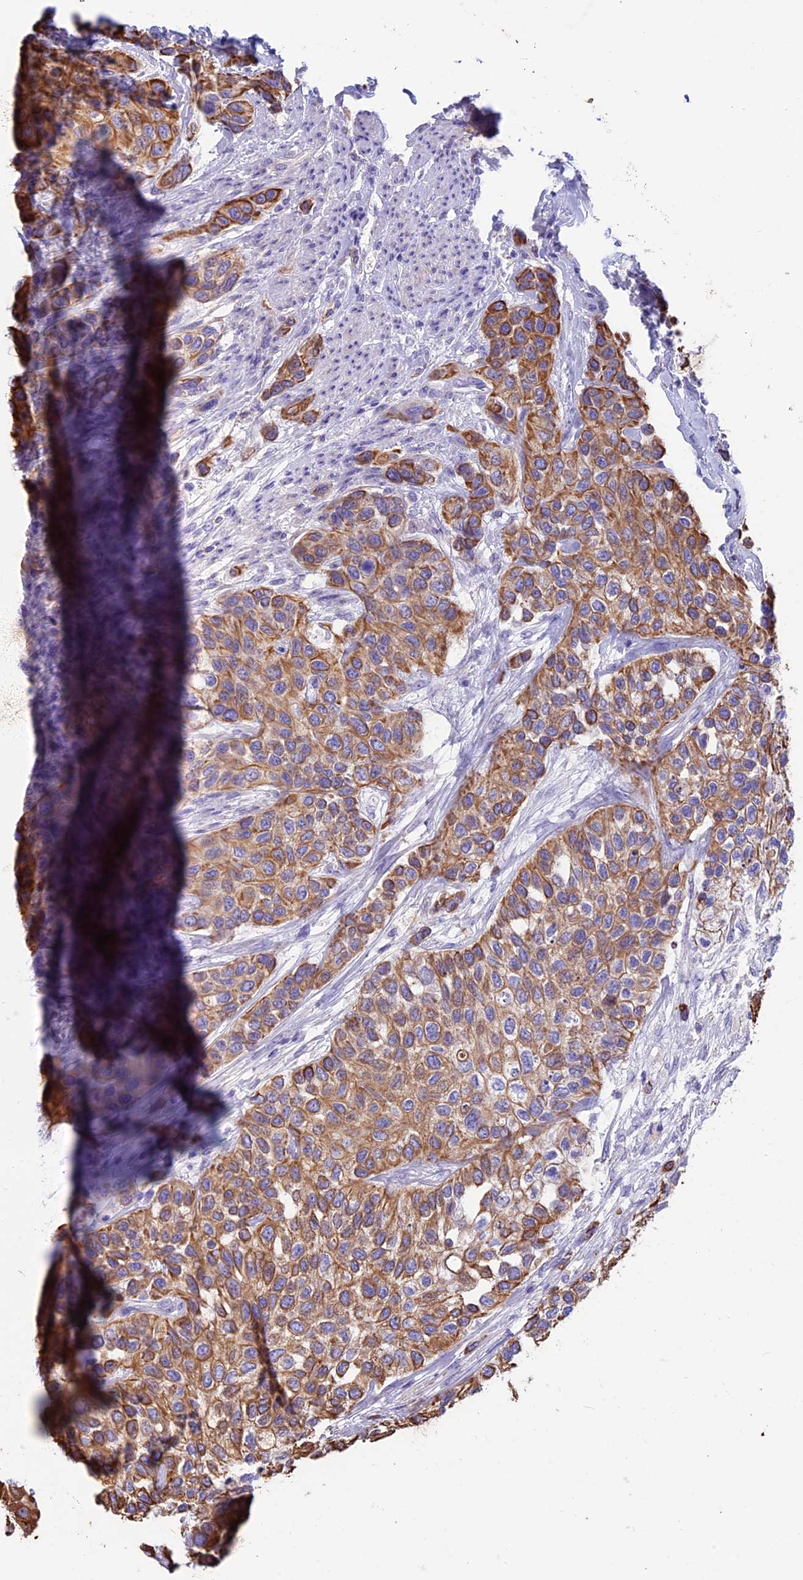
{"staining": {"intensity": "strong", "quantity": ">75%", "location": "cytoplasmic/membranous"}, "tissue": "urothelial cancer", "cell_type": "Tumor cells", "image_type": "cancer", "snomed": [{"axis": "morphology", "description": "Normal tissue, NOS"}, {"axis": "morphology", "description": "Urothelial carcinoma, High grade"}, {"axis": "topography", "description": "Vascular tissue"}, {"axis": "topography", "description": "Urinary bladder"}], "caption": "Urothelial carcinoma (high-grade) stained for a protein (brown) exhibits strong cytoplasmic/membranous positive positivity in approximately >75% of tumor cells.", "gene": "CDAN1", "patient": {"sex": "female", "age": 56}}